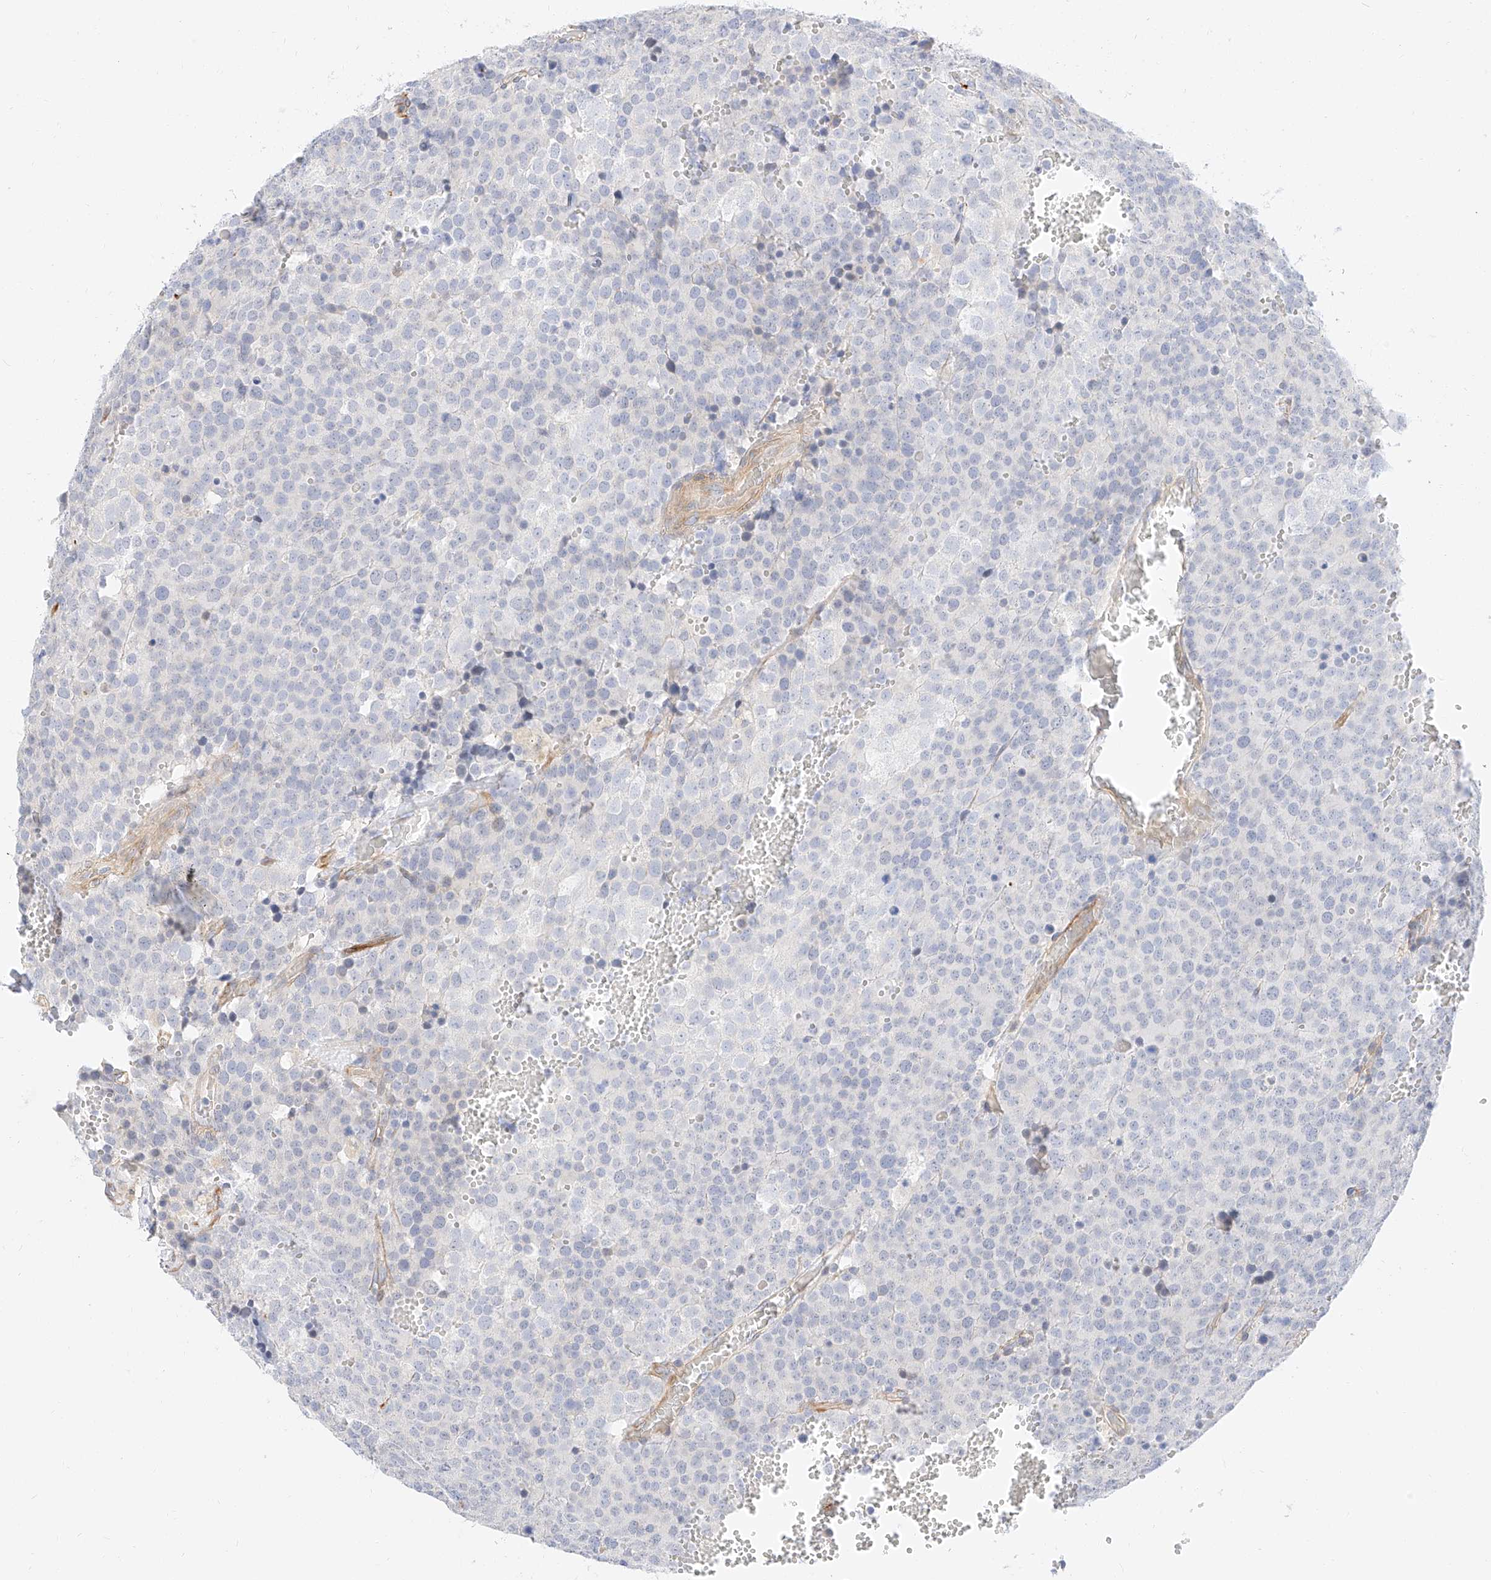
{"staining": {"intensity": "negative", "quantity": "none", "location": "none"}, "tissue": "testis cancer", "cell_type": "Tumor cells", "image_type": "cancer", "snomed": [{"axis": "morphology", "description": "Seminoma, NOS"}, {"axis": "topography", "description": "Testis"}], "caption": "Micrograph shows no significant protein staining in tumor cells of testis cancer.", "gene": "CDCP2", "patient": {"sex": "male", "age": 71}}